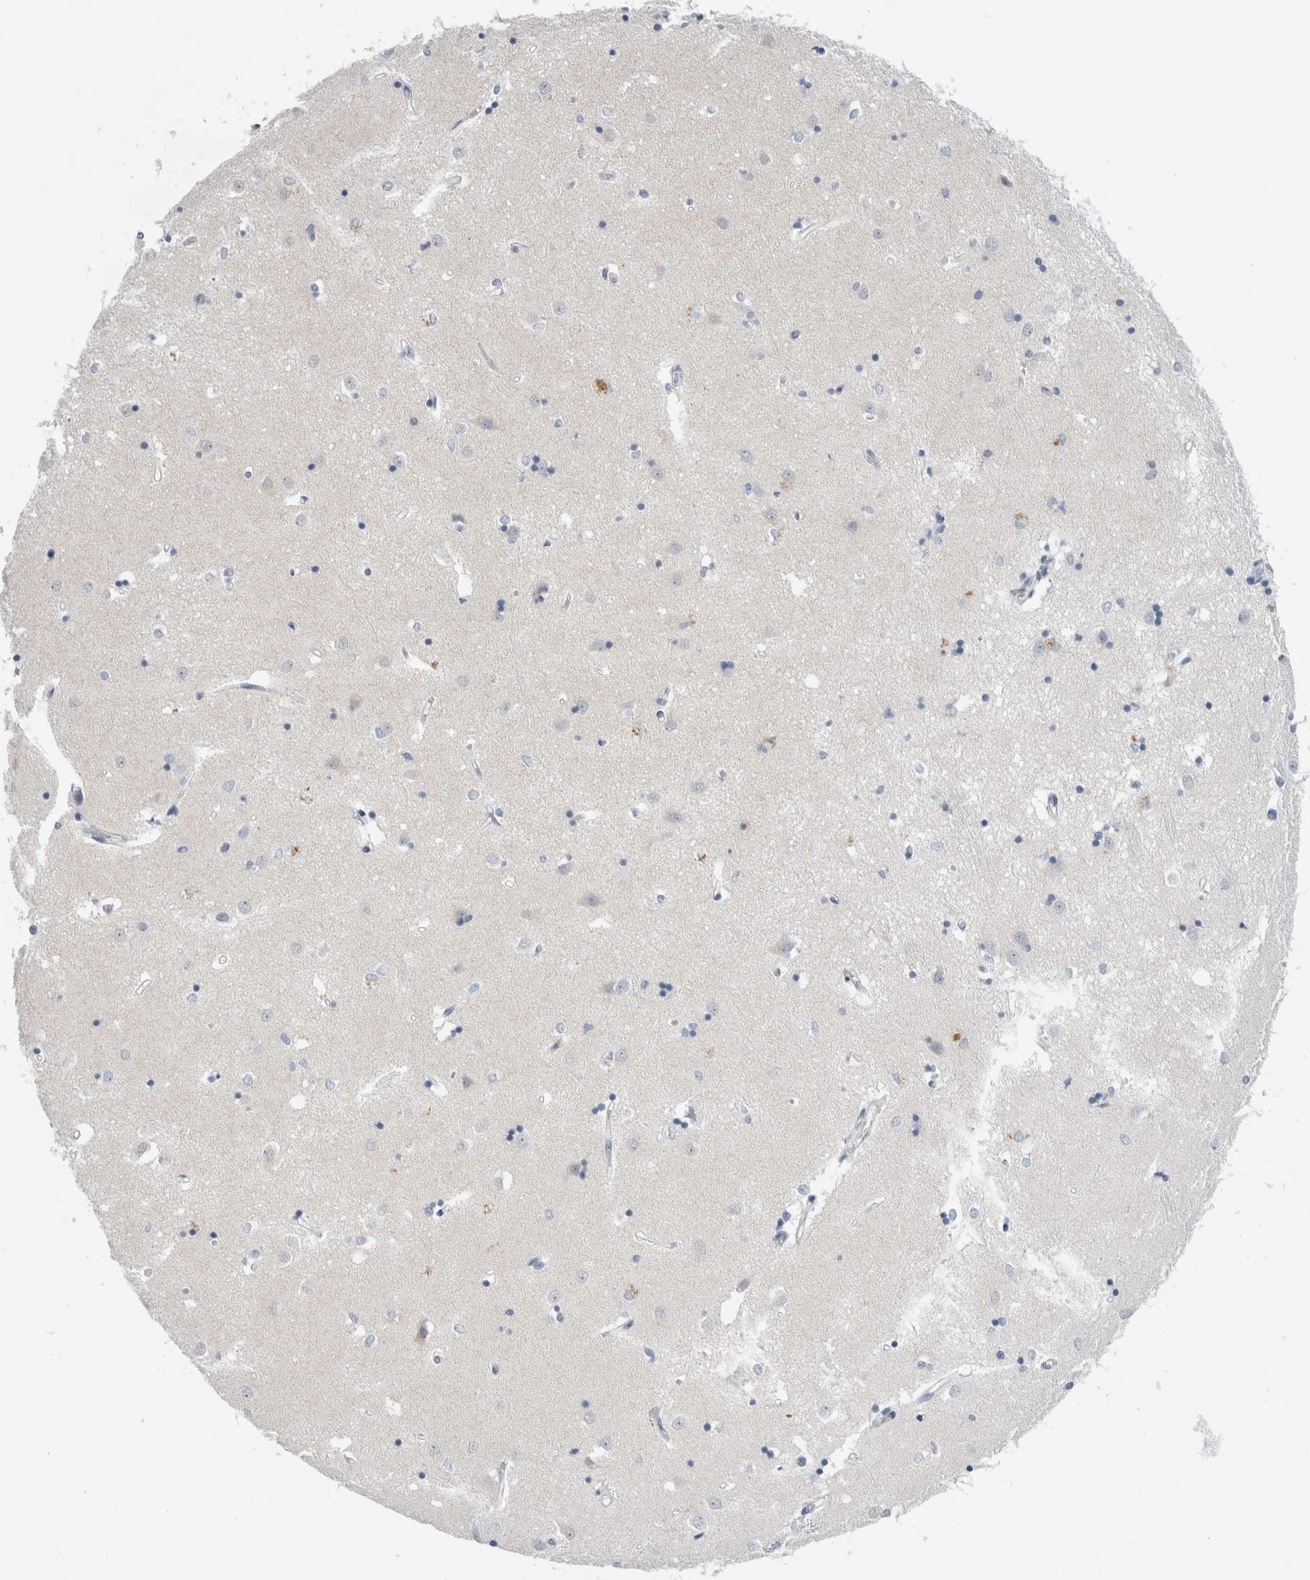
{"staining": {"intensity": "negative", "quantity": "none", "location": "none"}, "tissue": "caudate", "cell_type": "Glial cells", "image_type": "normal", "snomed": [{"axis": "morphology", "description": "Normal tissue, NOS"}, {"axis": "topography", "description": "Lateral ventricle wall"}], "caption": "Glial cells show no significant protein staining in benign caudate. The staining is performed using DAB brown chromogen with nuclei counter-stained in using hematoxylin.", "gene": "CASP6", "patient": {"sex": "male", "age": 45}}